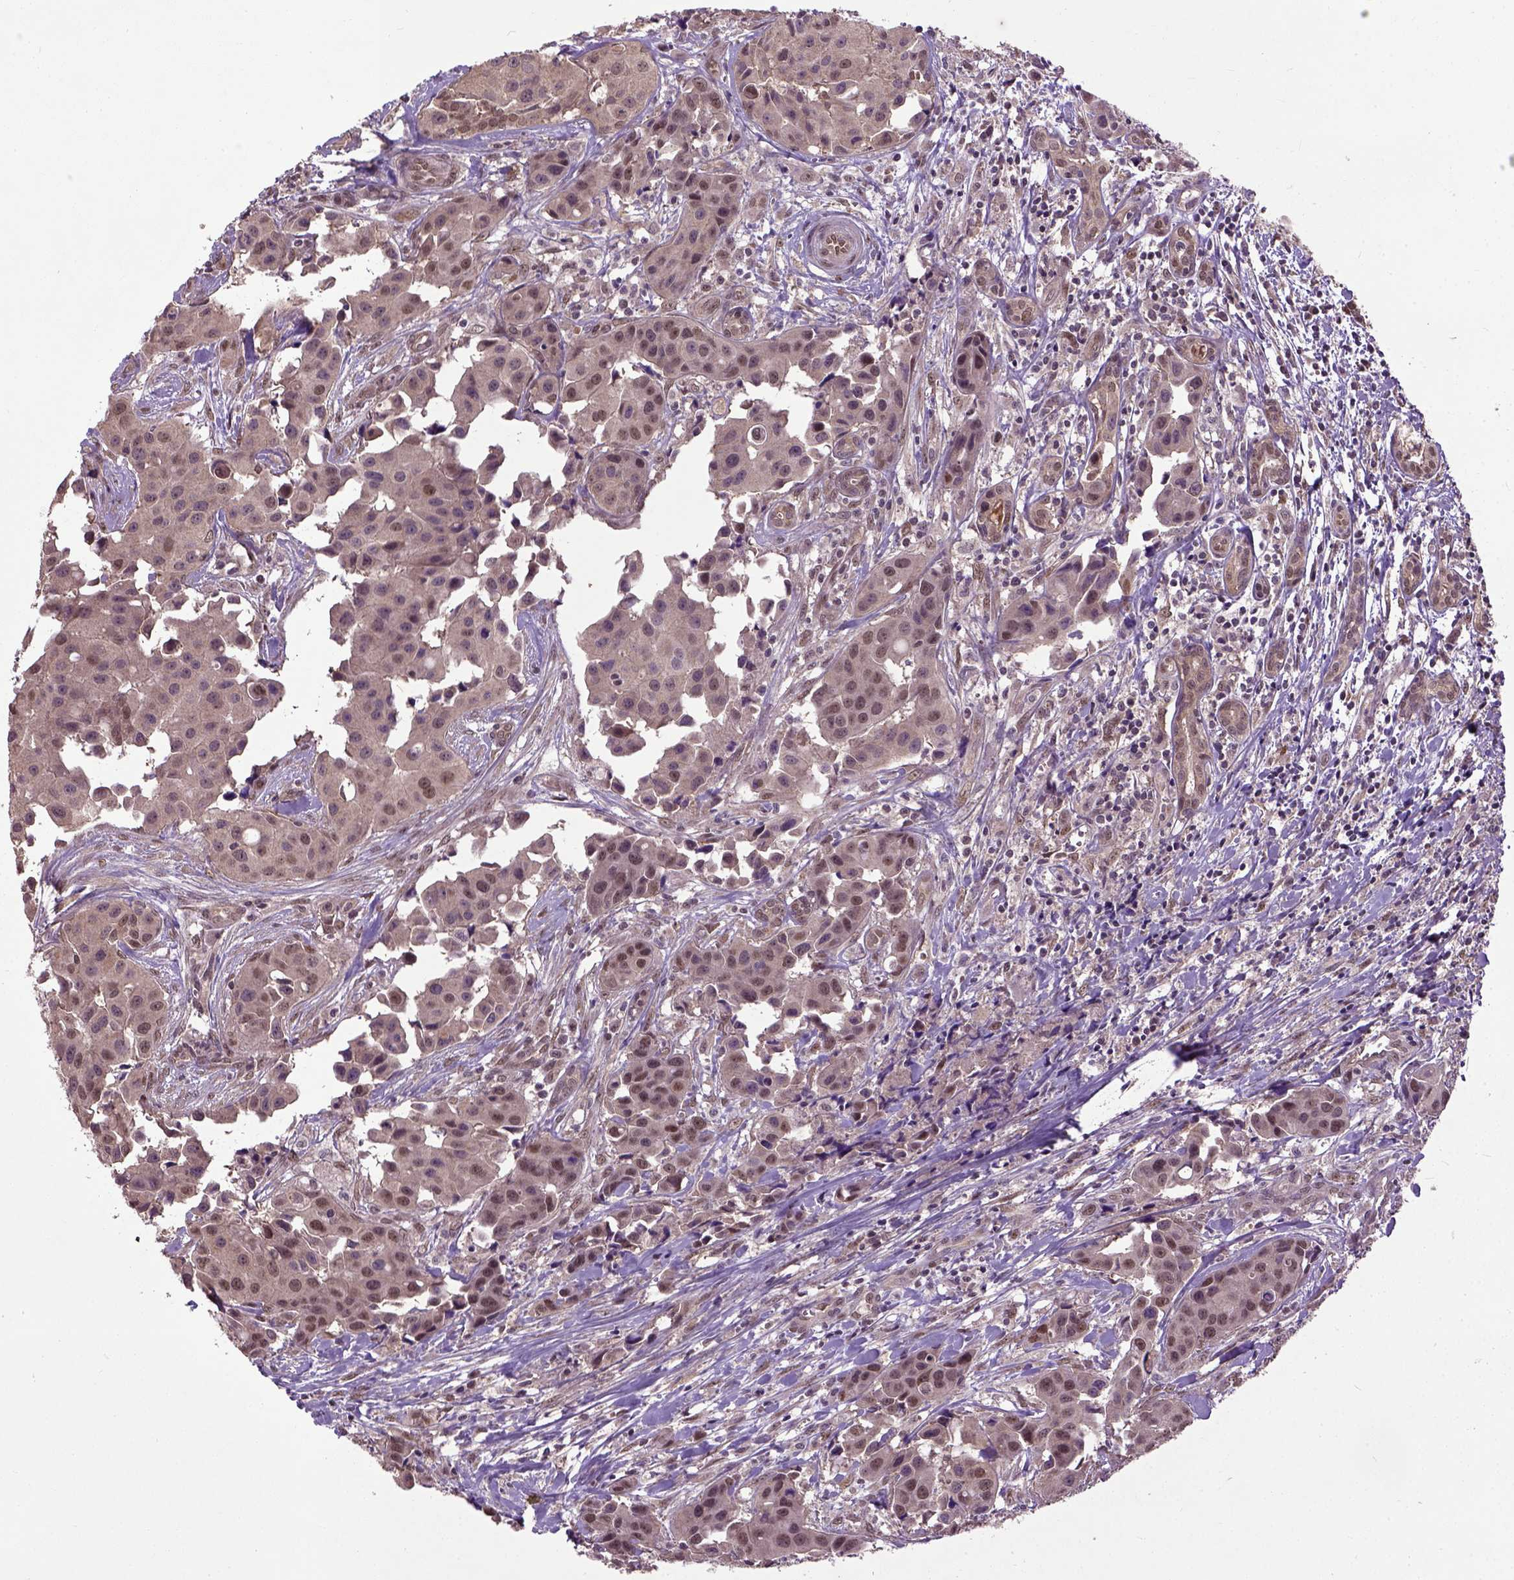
{"staining": {"intensity": "moderate", "quantity": "25%-75%", "location": "nuclear"}, "tissue": "head and neck cancer", "cell_type": "Tumor cells", "image_type": "cancer", "snomed": [{"axis": "morphology", "description": "Adenocarcinoma, NOS"}, {"axis": "topography", "description": "Head-Neck"}], "caption": "Tumor cells display medium levels of moderate nuclear staining in about 25%-75% of cells in human adenocarcinoma (head and neck).", "gene": "UBA3", "patient": {"sex": "male", "age": 76}}